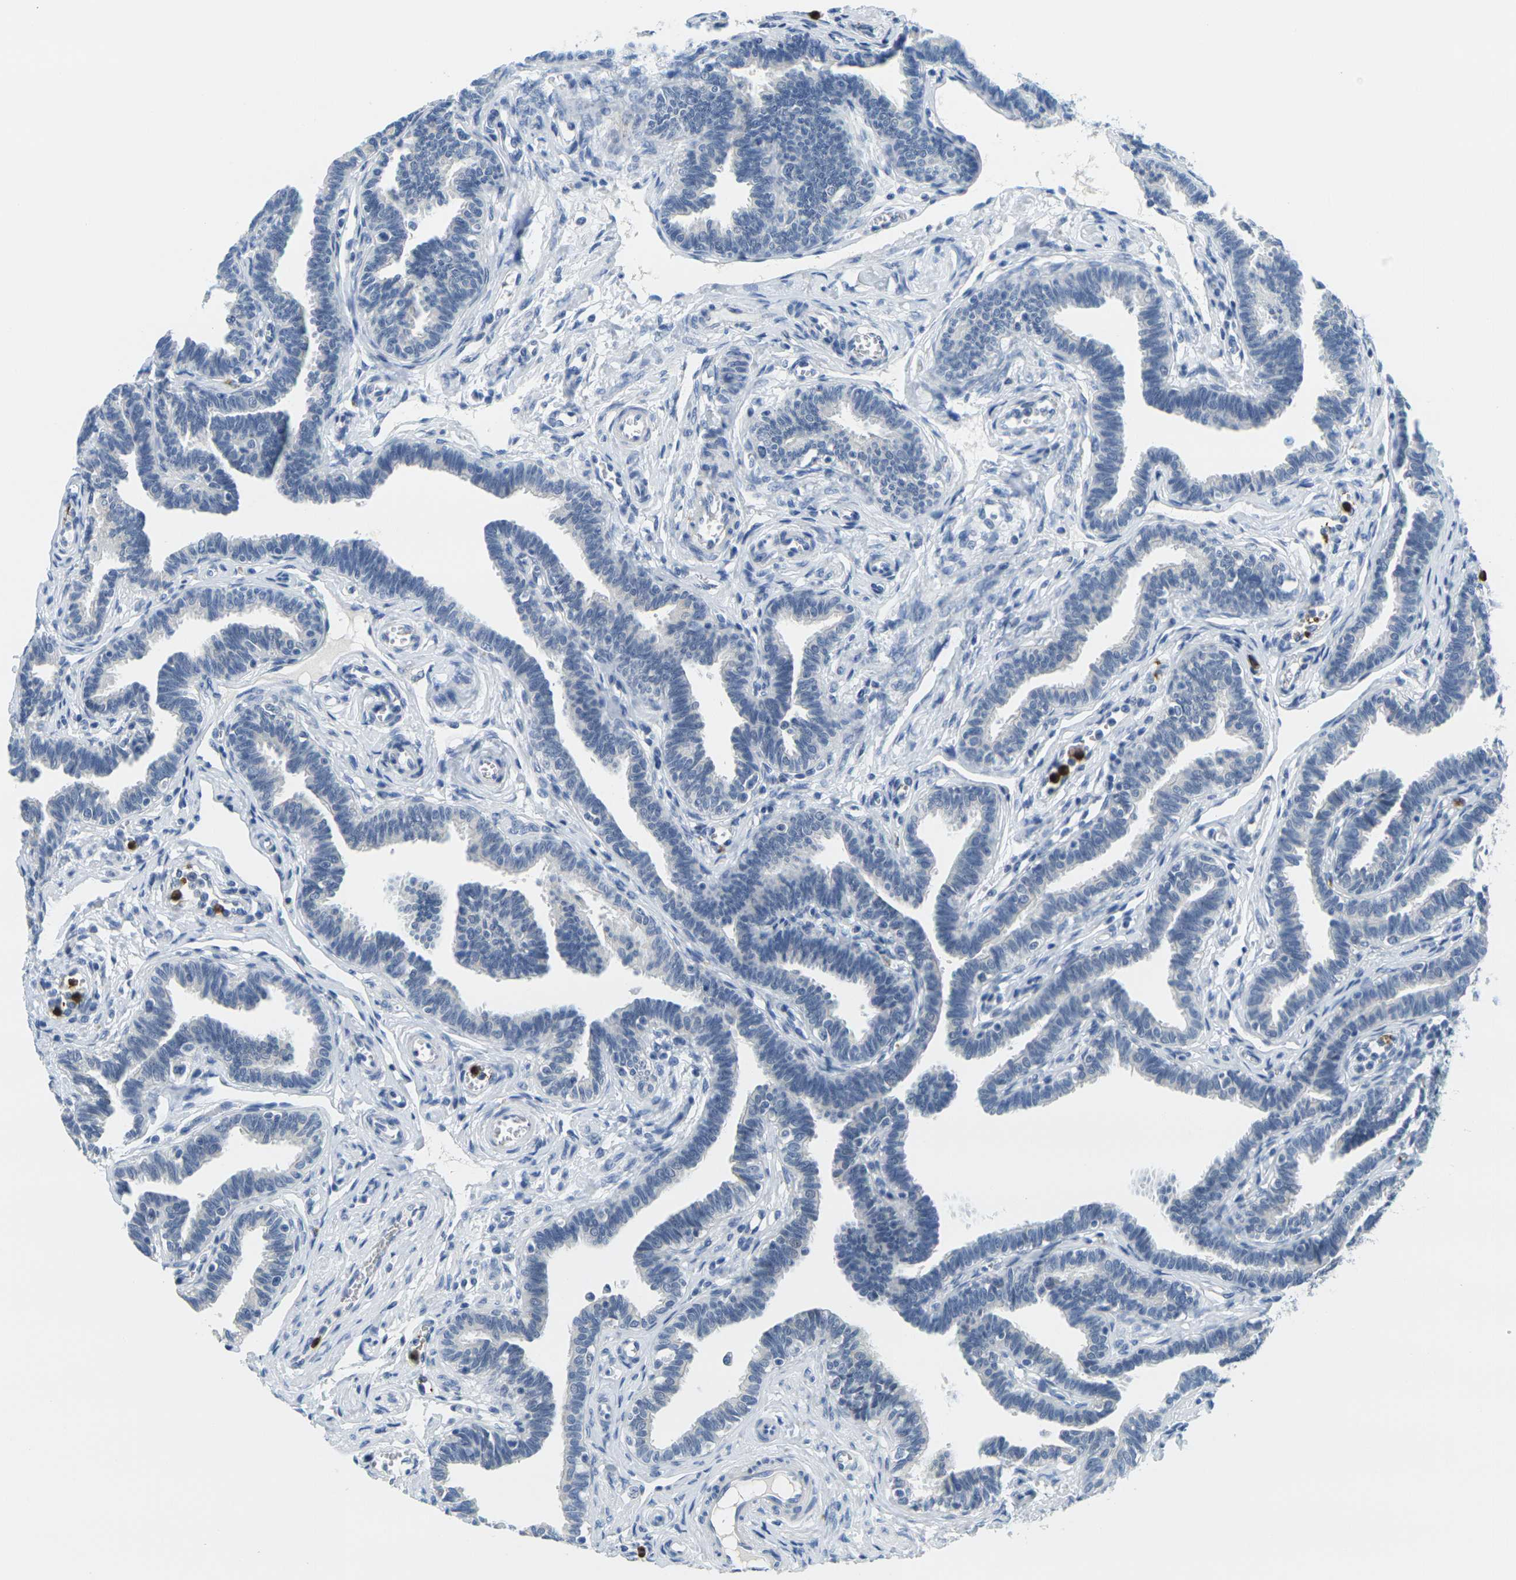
{"staining": {"intensity": "negative", "quantity": "none", "location": "none"}, "tissue": "fallopian tube", "cell_type": "Glandular cells", "image_type": "normal", "snomed": [{"axis": "morphology", "description": "Normal tissue, NOS"}, {"axis": "topography", "description": "Fallopian tube"}, {"axis": "topography", "description": "Ovary"}], "caption": "IHC micrograph of normal fallopian tube stained for a protein (brown), which demonstrates no positivity in glandular cells.", "gene": "GPR15", "patient": {"sex": "female", "age": 23}}